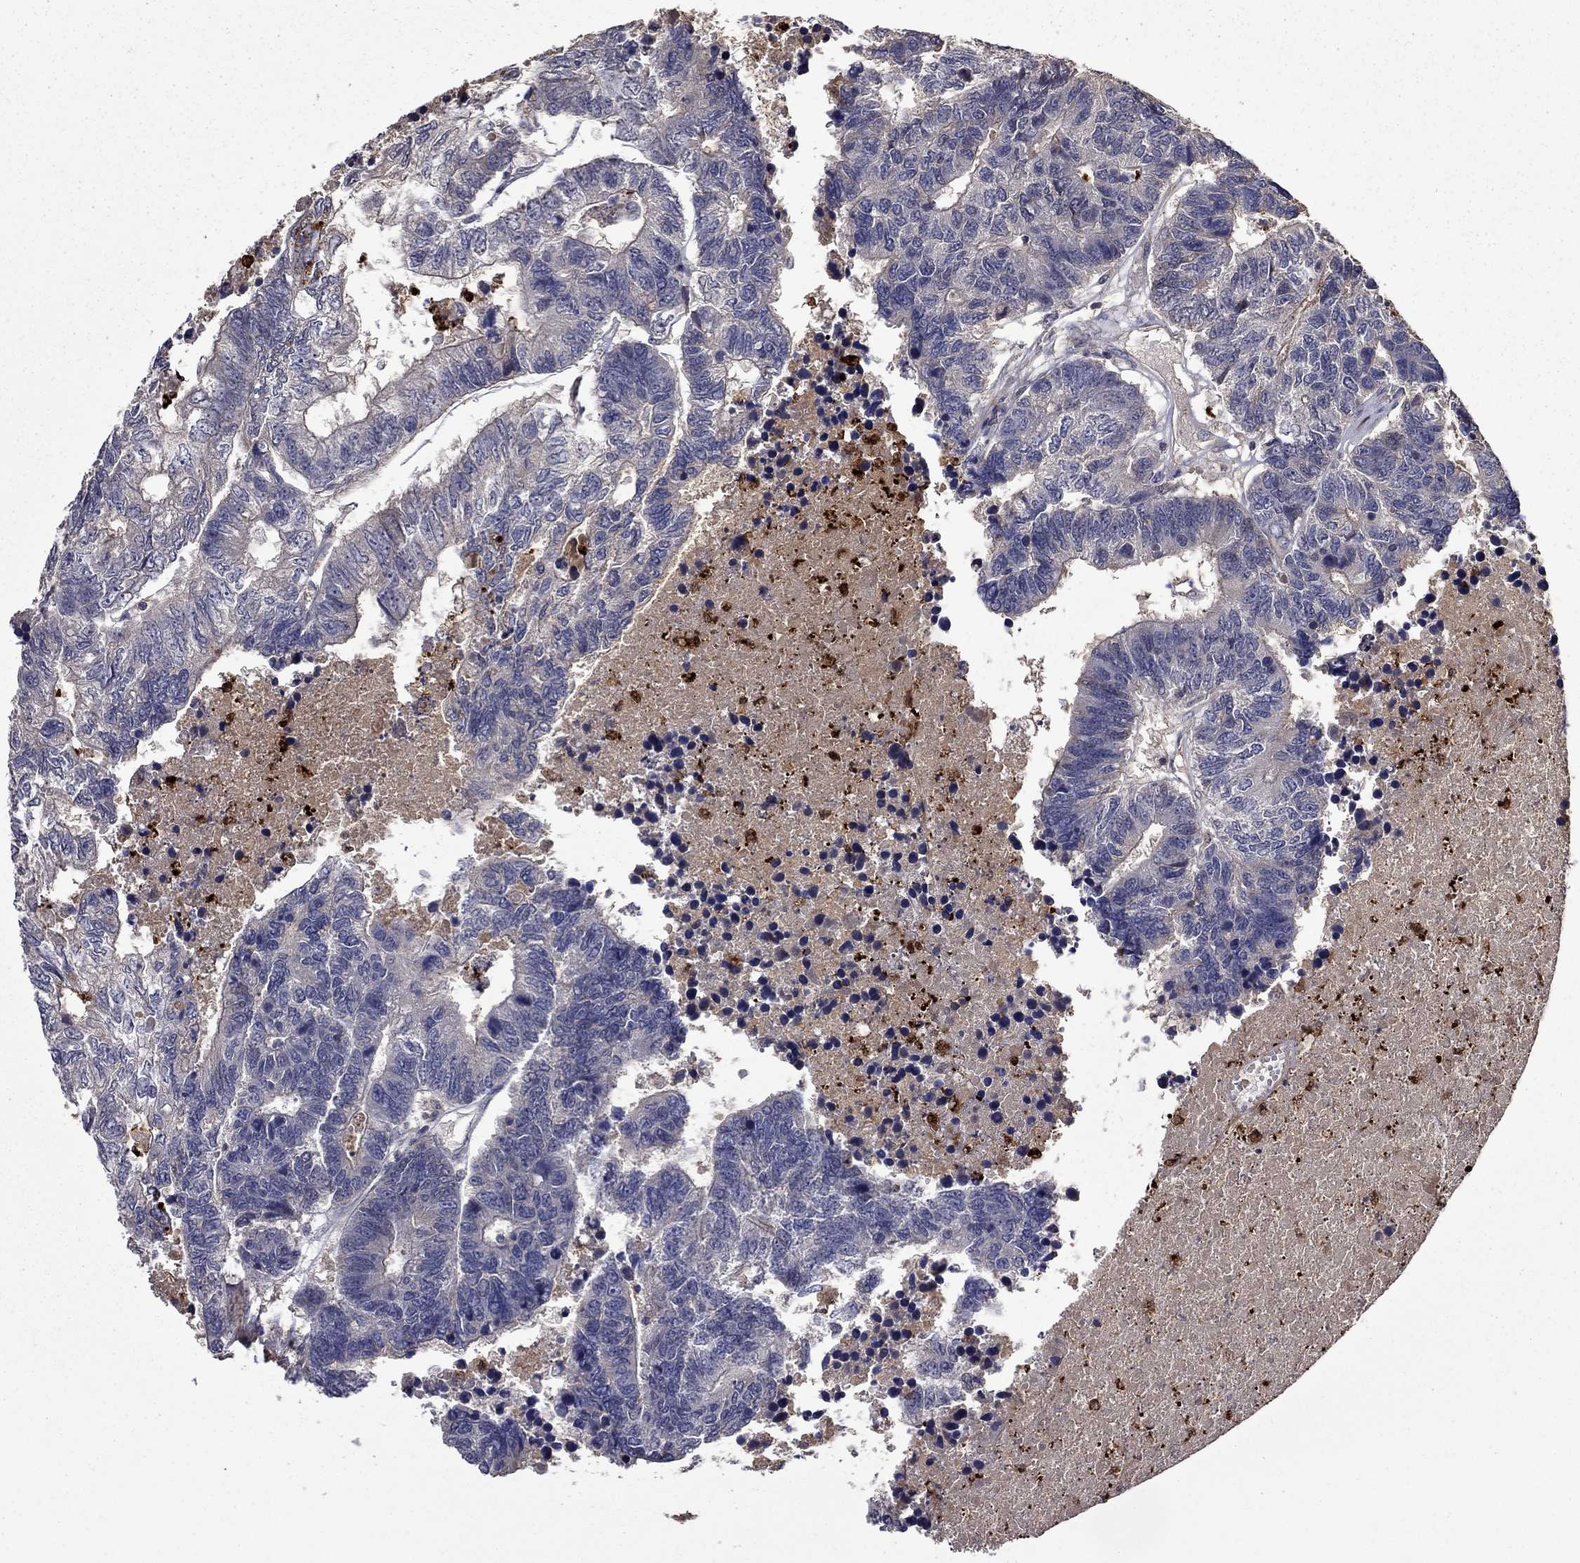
{"staining": {"intensity": "negative", "quantity": "none", "location": "none"}, "tissue": "colorectal cancer", "cell_type": "Tumor cells", "image_type": "cancer", "snomed": [{"axis": "morphology", "description": "Adenocarcinoma, NOS"}, {"axis": "topography", "description": "Colon"}], "caption": "Tumor cells show no significant protein positivity in colorectal adenocarcinoma. The staining was performed using DAB to visualize the protein expression in brown, while the nuclei were stained in blue with hematoxylin (Magnification: 20x).", "gene": "SATB1", "patient": {"sex": "female", "age": 48}}